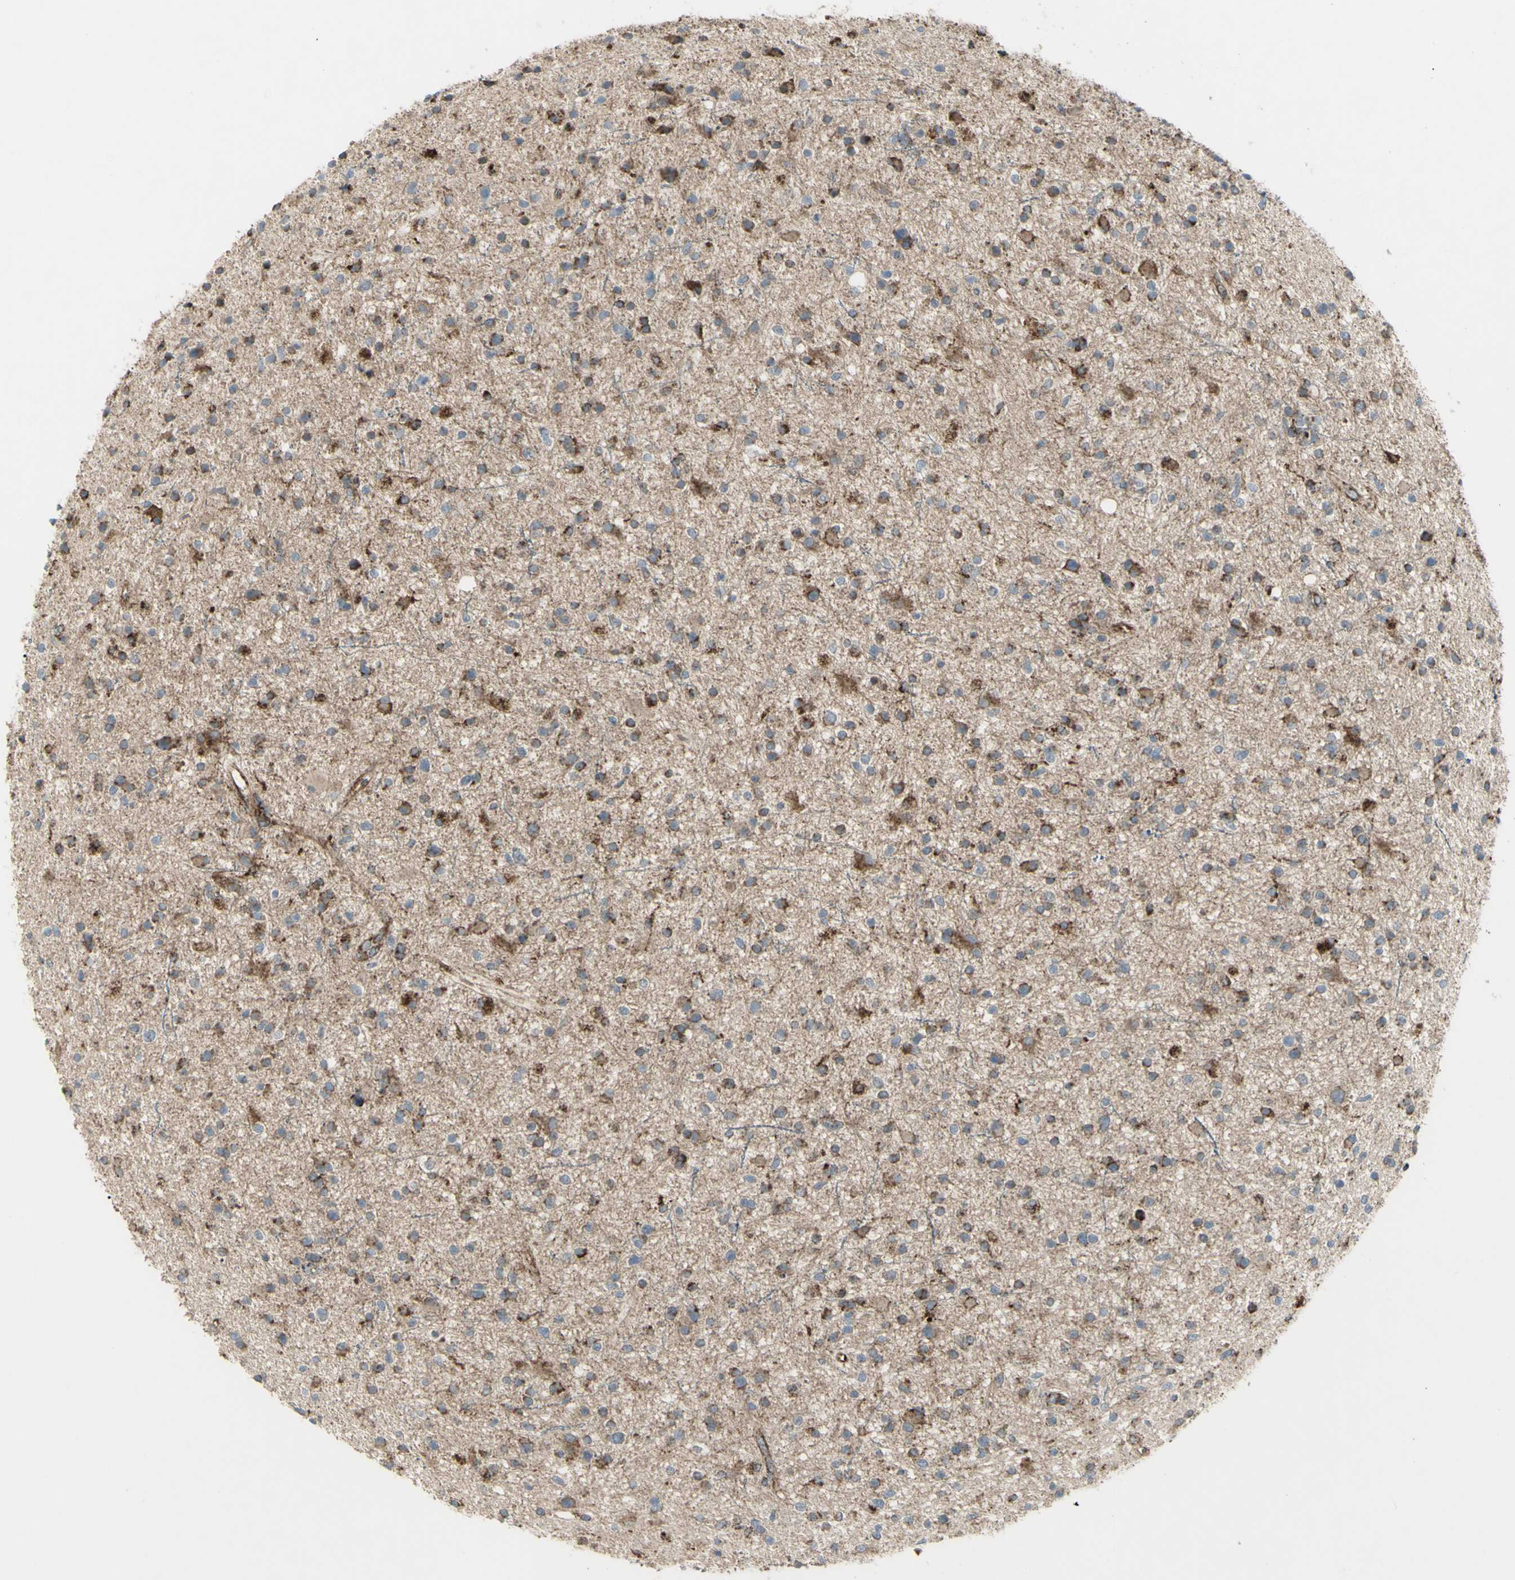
{"staining": {"intensity": "strong", "quantity": "25%-75%", "location": "cytoplasmic/membranous"}, "tissue": "glioma", "cell_type": "Tumor cells", "image_type": "cancer", "snomed": [{"axis": "morphology", "description": "Glioma, malignant, High grade"}, {"axis": "topography", "description": "Brain"}], "caption": "Immunohistochemical staining of glioma shows strong cytoplasmic/membranous protein positivity in about 25%-75% of tumor cells. The protein is shown in brown color, while the nuclei are stained blue.", "gene": "CYB5R1", "patient": {"sex": "male", "age": 33}}